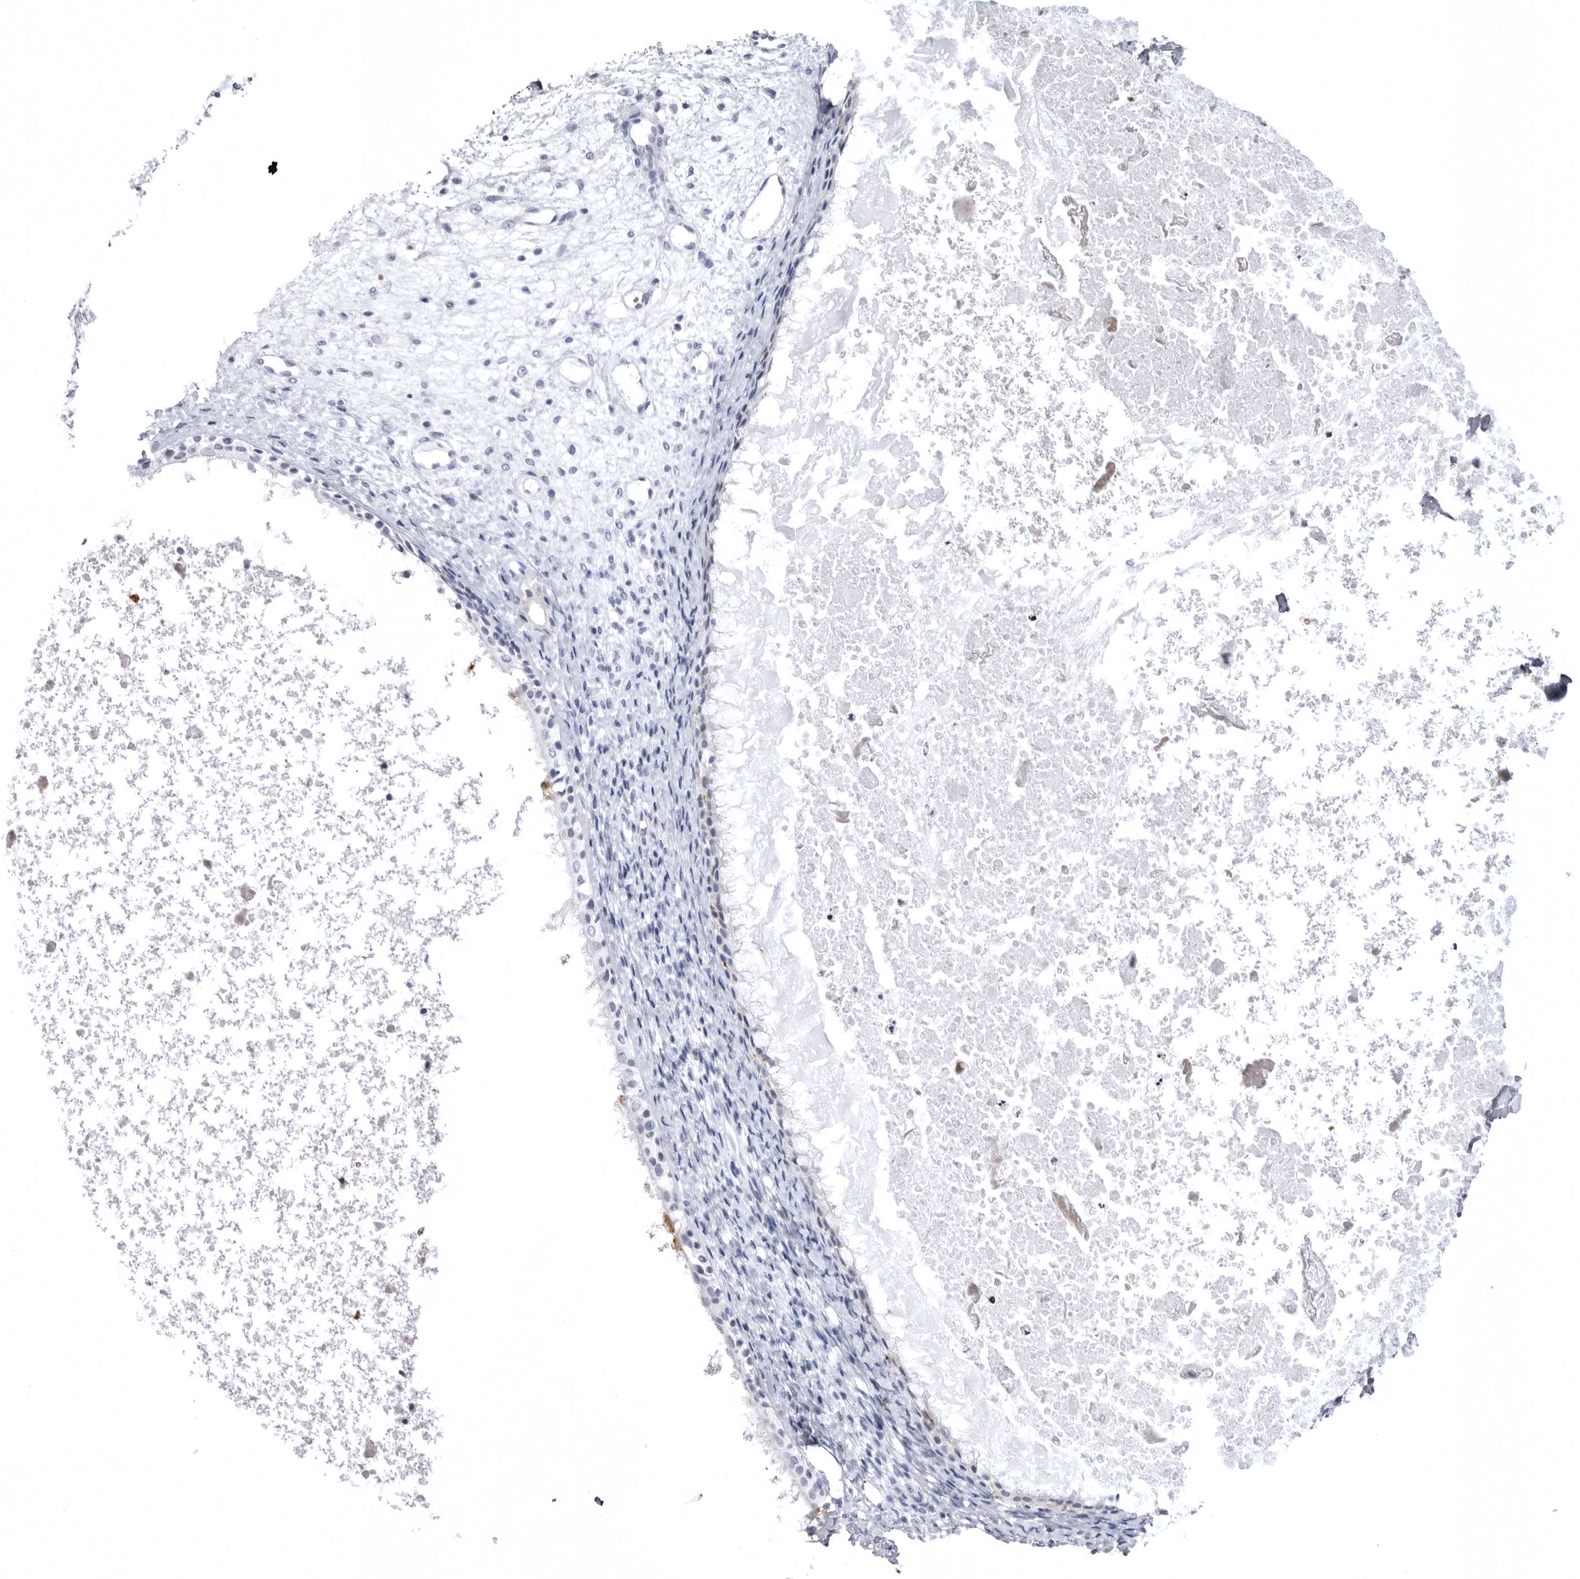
{"staining": {"intensity": "negative", "quantity": "none", "location": "none"}, "tissue": "nasopharynx", "cell_type": "Respiratory epithelial cells", "image_type": "normal", "snomed": [{"axis": "morphology", "description": "Normal tissue, NOS"}, {"axis": "topography", "description": "Nasopharynx"}], "caption": "The histopathology image exhibits no significant staining in respiratory epithelial cells of nasopharynx. The staining was performed using DAB to visualize the protein expression in brown, while the nuclei were stained in blue with hematoxylin (Magnification: 20x).", "gene": "STAP2", "patient": {"sex": "male", "age": 22}}